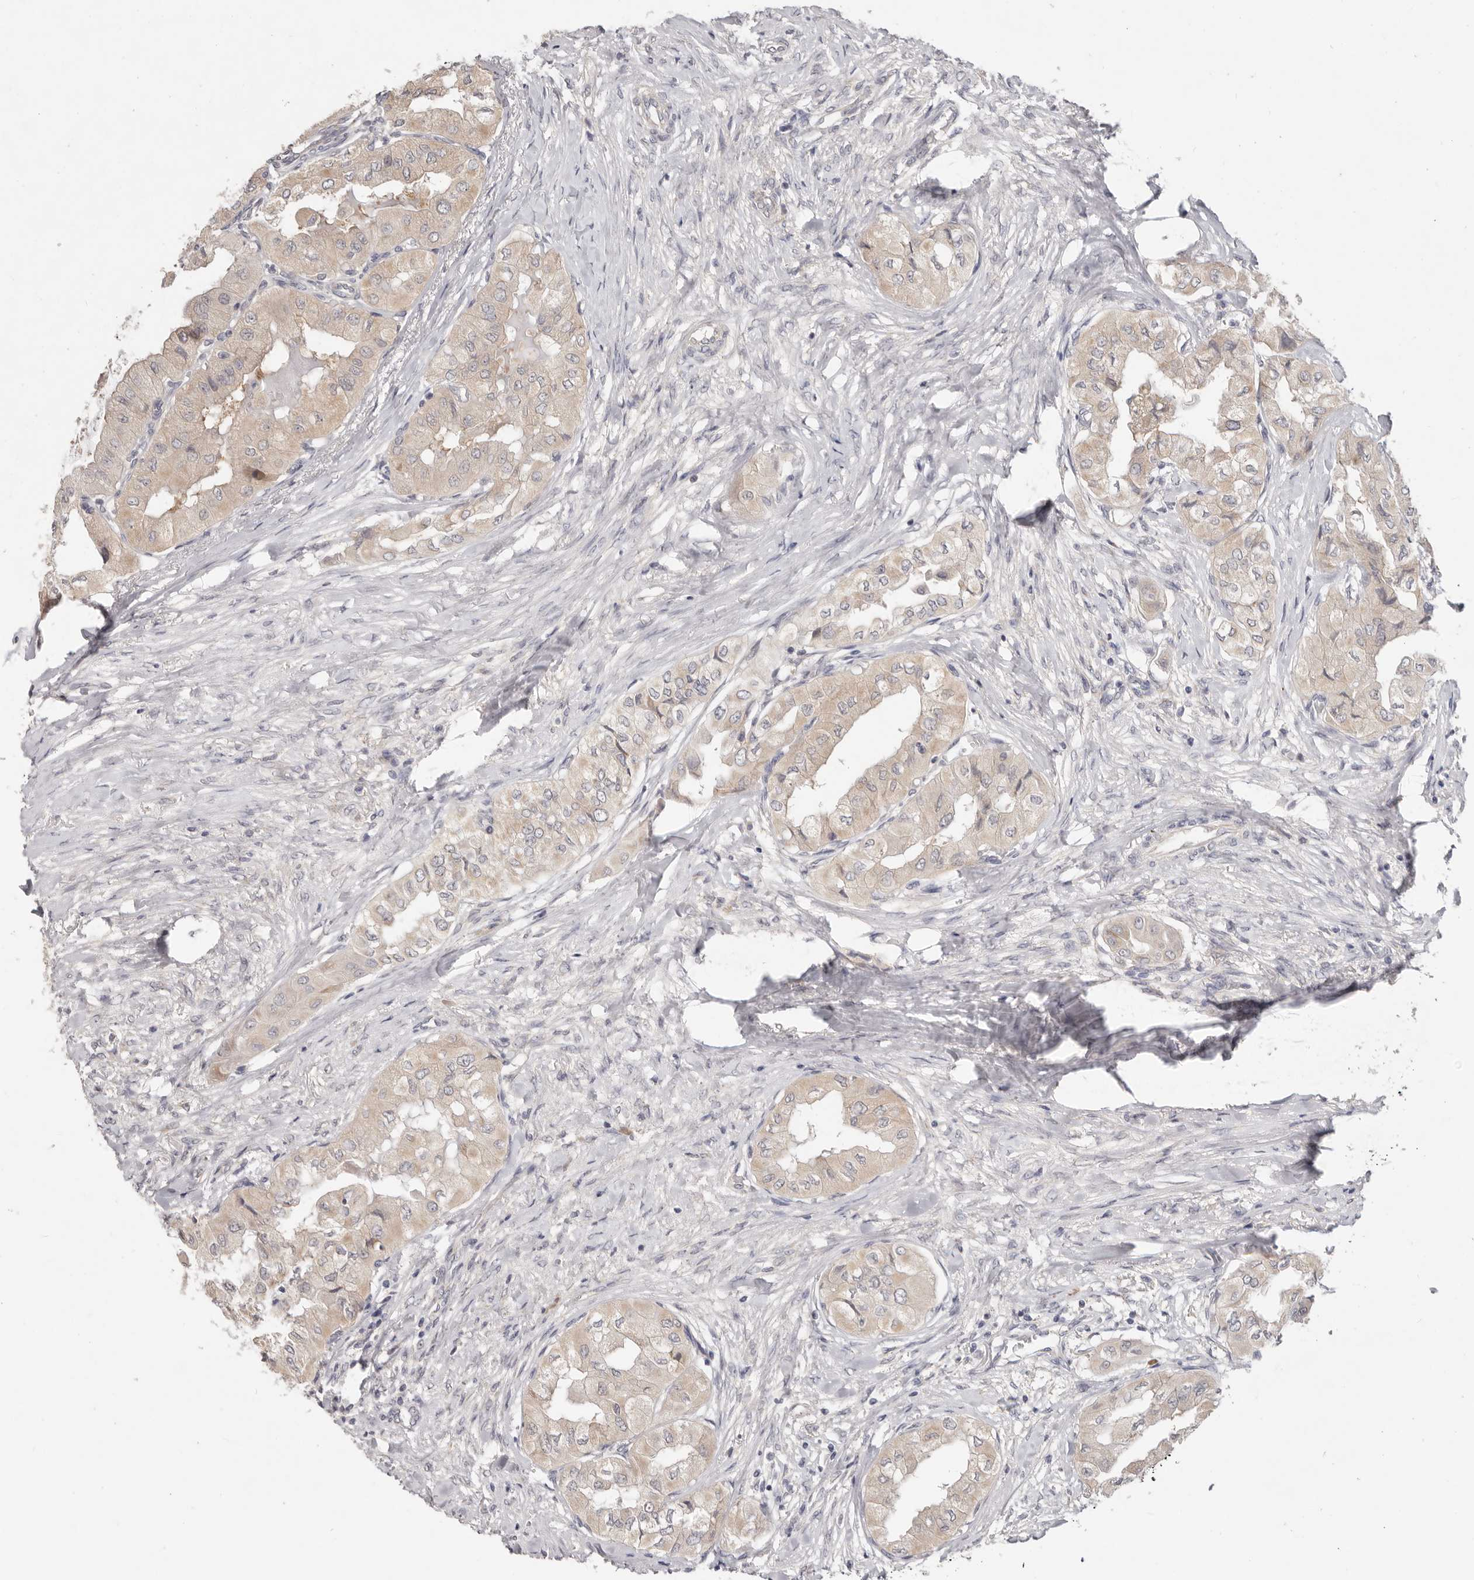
{"staining": {"intensity": "weak", "quantity": "25%-75%", "location": "cytoplasmic/membranous"}, "tissue": "thyroid cancer", "cell_type": "Tumor cells", "image_type": "cancer", "snomed": [{"axis": "morphology", "description": "Papillary adenocarcinoma, NOS"}, {"axis": "topography", "description": "Thyroid gland"}], "caption": "Protein analysis of thyroid cancer (papillary adenocarcinoma) tissue demonstrates weak cytoplasmic/membranous staining in approximately 25%-75% of tumor cells.", "gene": "WDR77", "patient": {"sex": "female", "age": 59}}